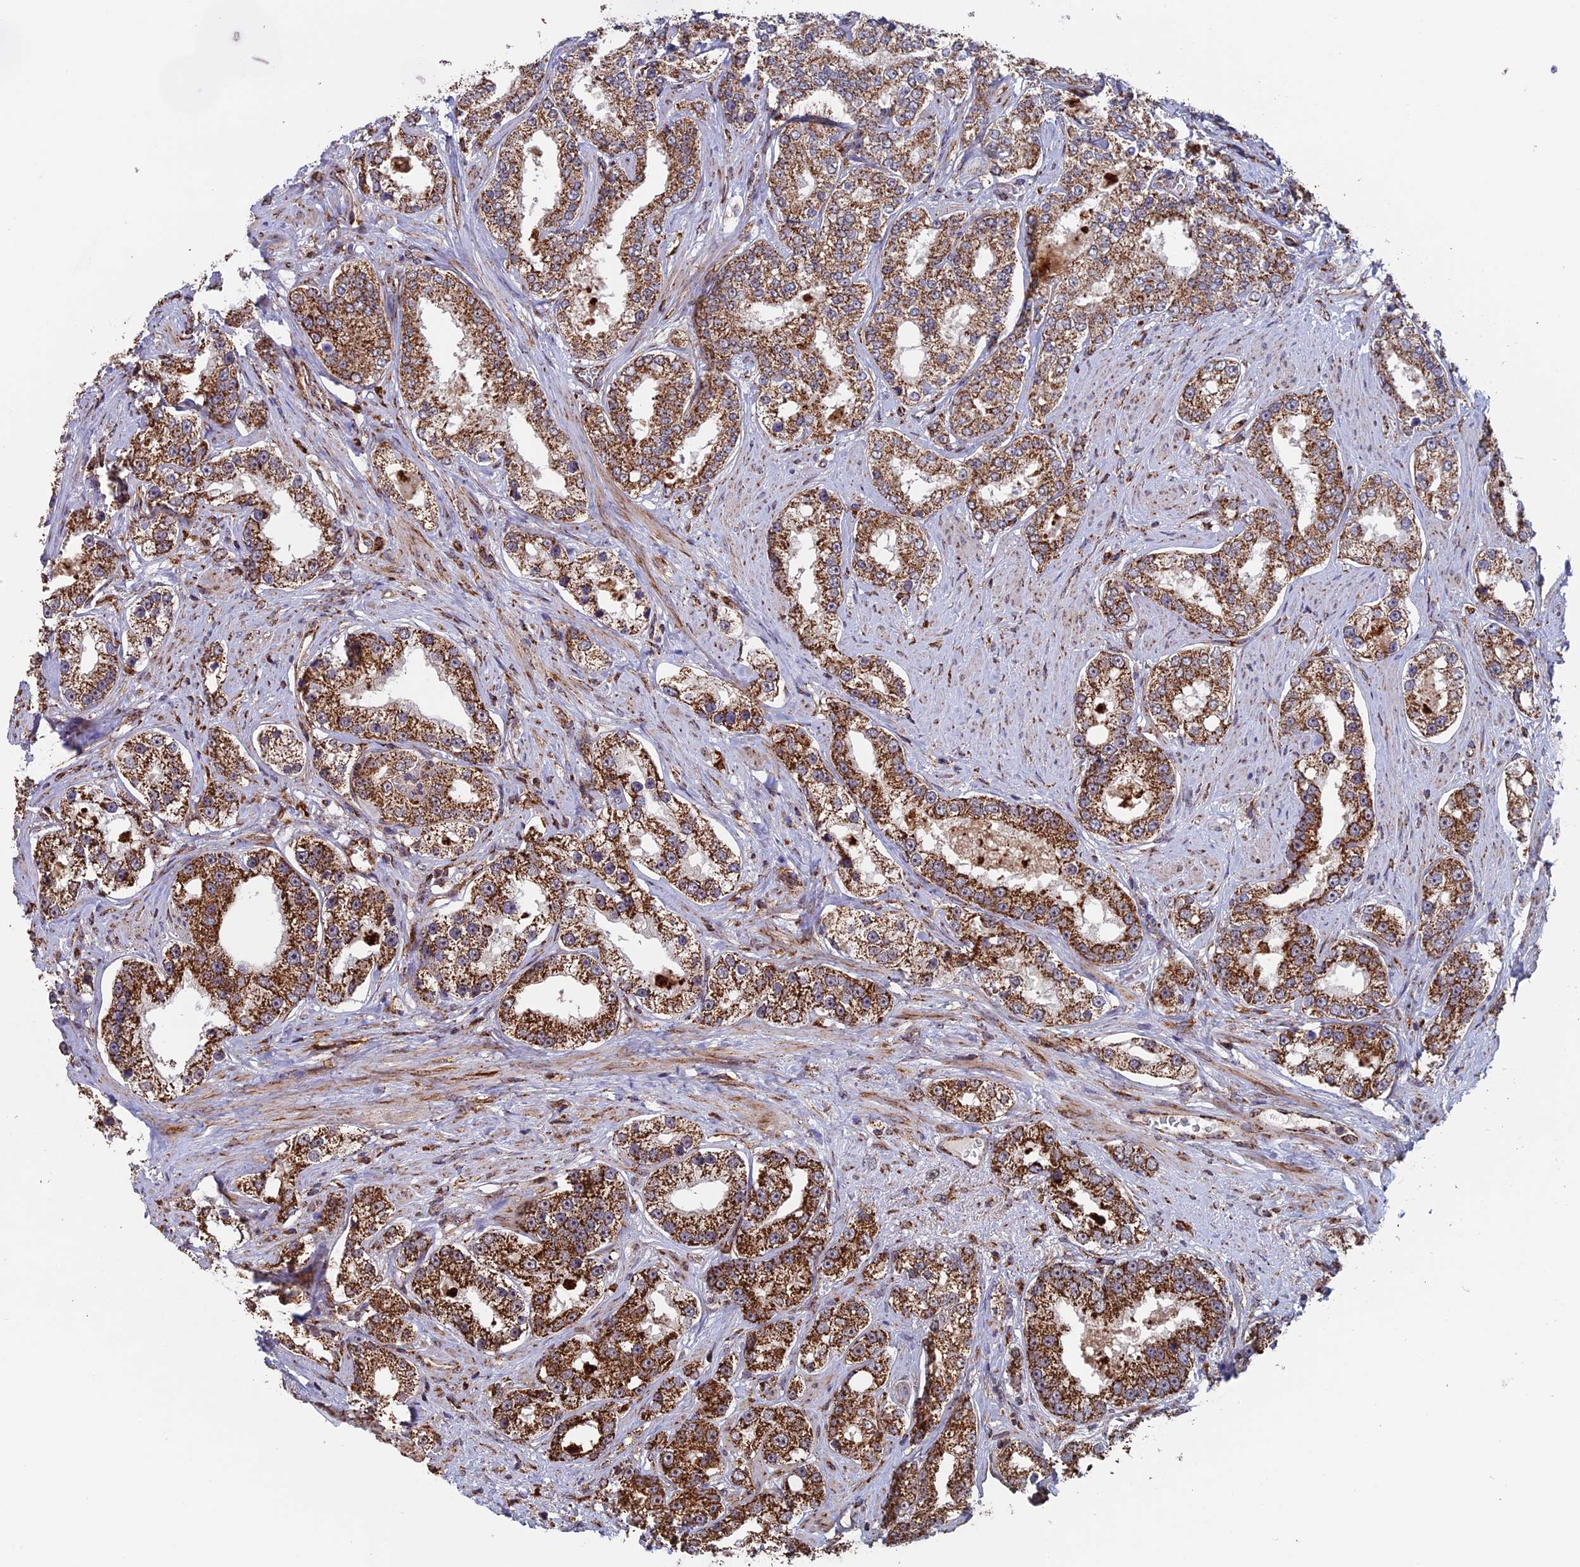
{"staining": {"intensity": "strong", "quantity": "25%-75%", "location": "cytoplasmic/membranous"}, "tissue": "prostate cancer", "cell_type": "Tumor cells", "image_type": "cancer", "snomed": [{"axis": "morphology", "description": "Normal tissue, NOS"}, {"axis": "morphology", "description": "Adenocarcinoma, High grade"}, {"axis": "topography", "description": "Prostate"}], "caption": "Immunohistochemical staining of human prostate high-grade adenocarcinoma demonstrates high levels of strong cytoplasmic/membranous protein positivity in approximately 25%-75% of tumor cells. (Stains: DAB in brown, nuclei in blue, Microscopy: brightfield microscopy at high magnification).", "gene": "DTYMK", "patient": {"sex": "male", "age": 83}}